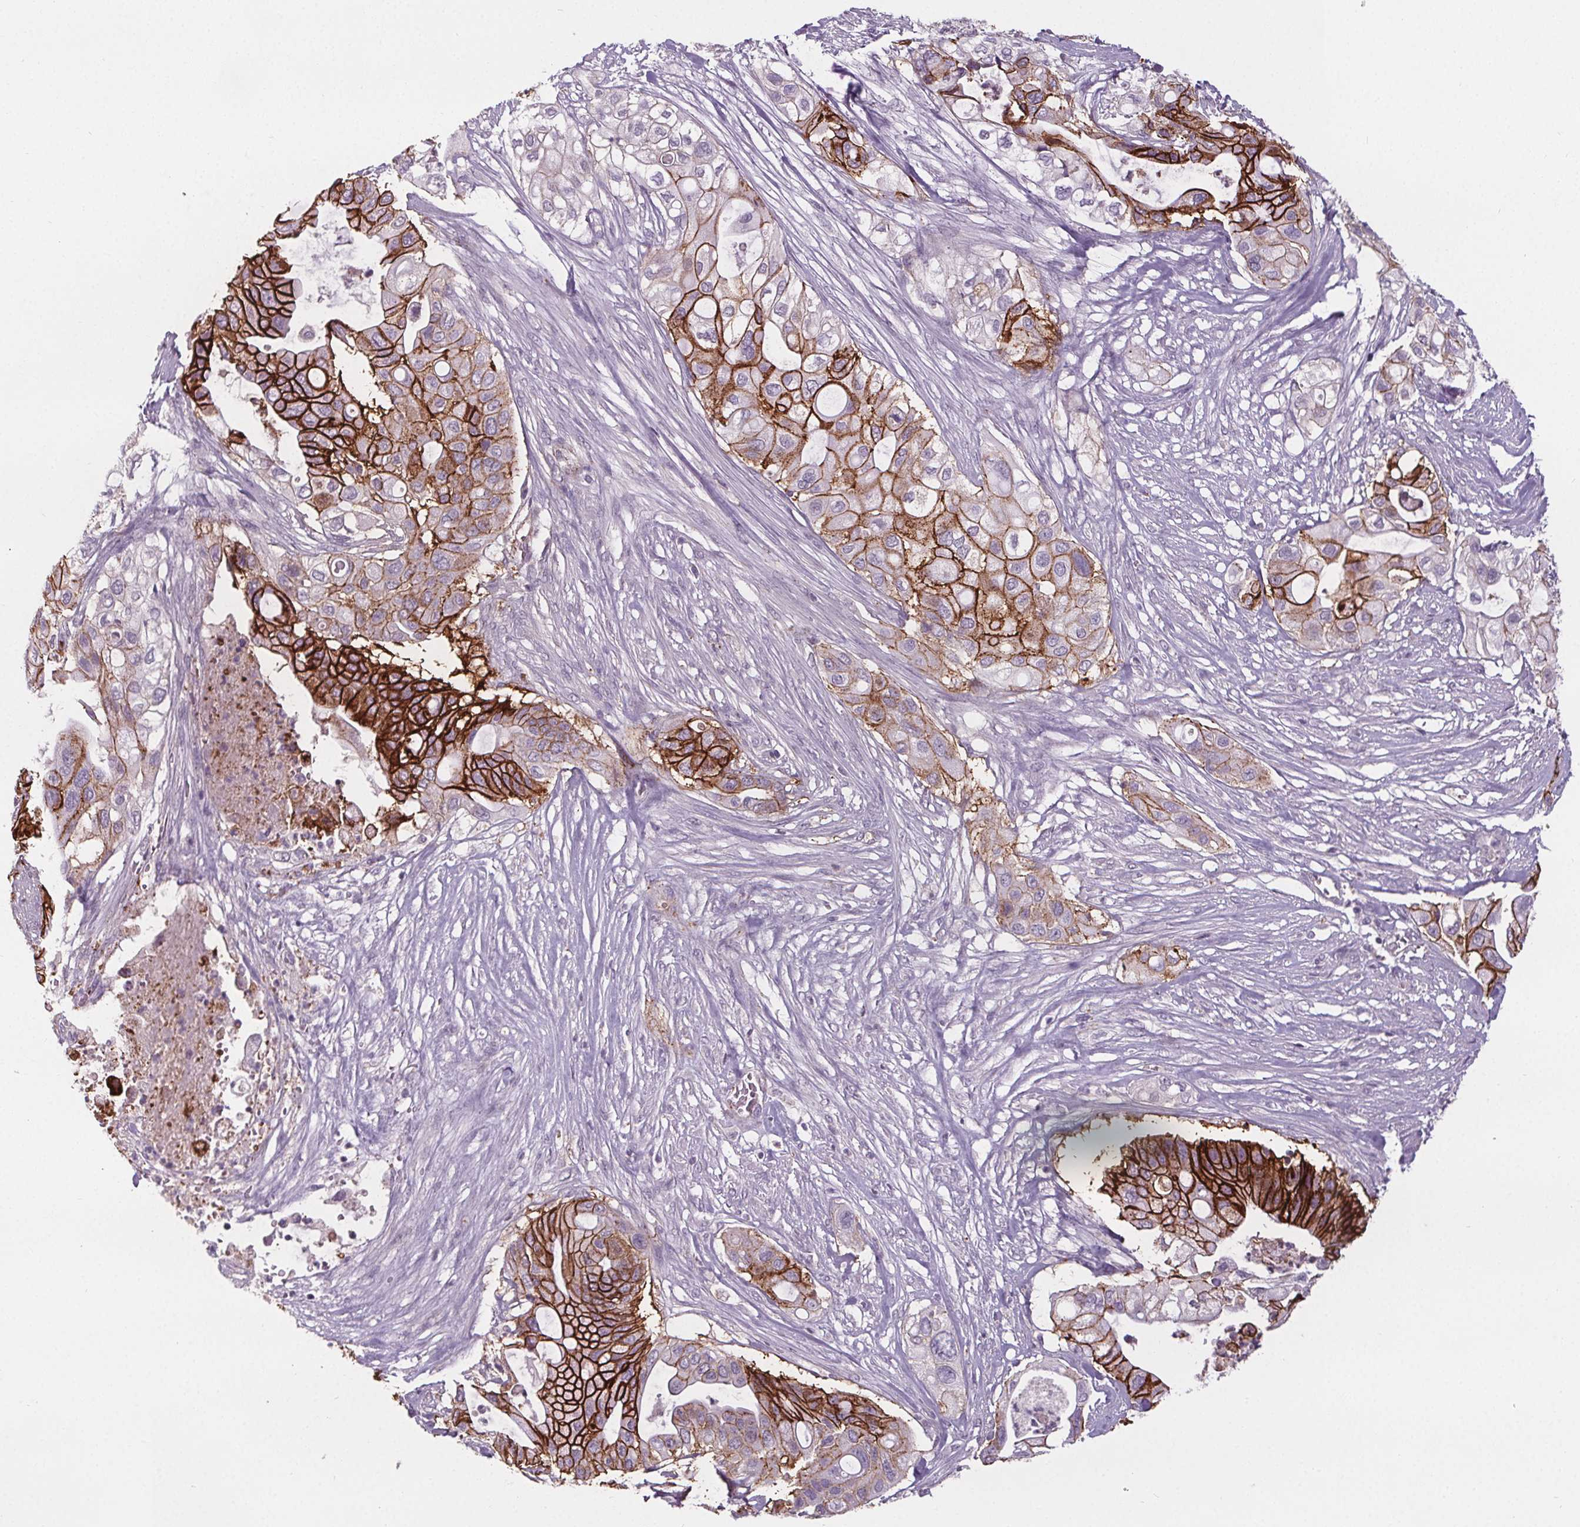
{"staining": {"intensity": "strong", "quantity": "25%-75%", "location": "cytoplasmic/membranous"}, "tissue": "pancreatic cancer", "cell_type": "Tumor cells", "image_type": "cancer", "snomed": [{"axis": "morphology", "description": "Adenocarcinoma, NOS"}, {"axis": "topography", "description": "Pancreas"}], "caption": "This is a photomicrograph of immunohistochemistry staining of pancreatic adenocarcinoma, which shows strong expression in the cytoplasmic/membranous of tumor cells.", "gene": "ATP1A1", "patient": {"sex": "female", "age": 72}}